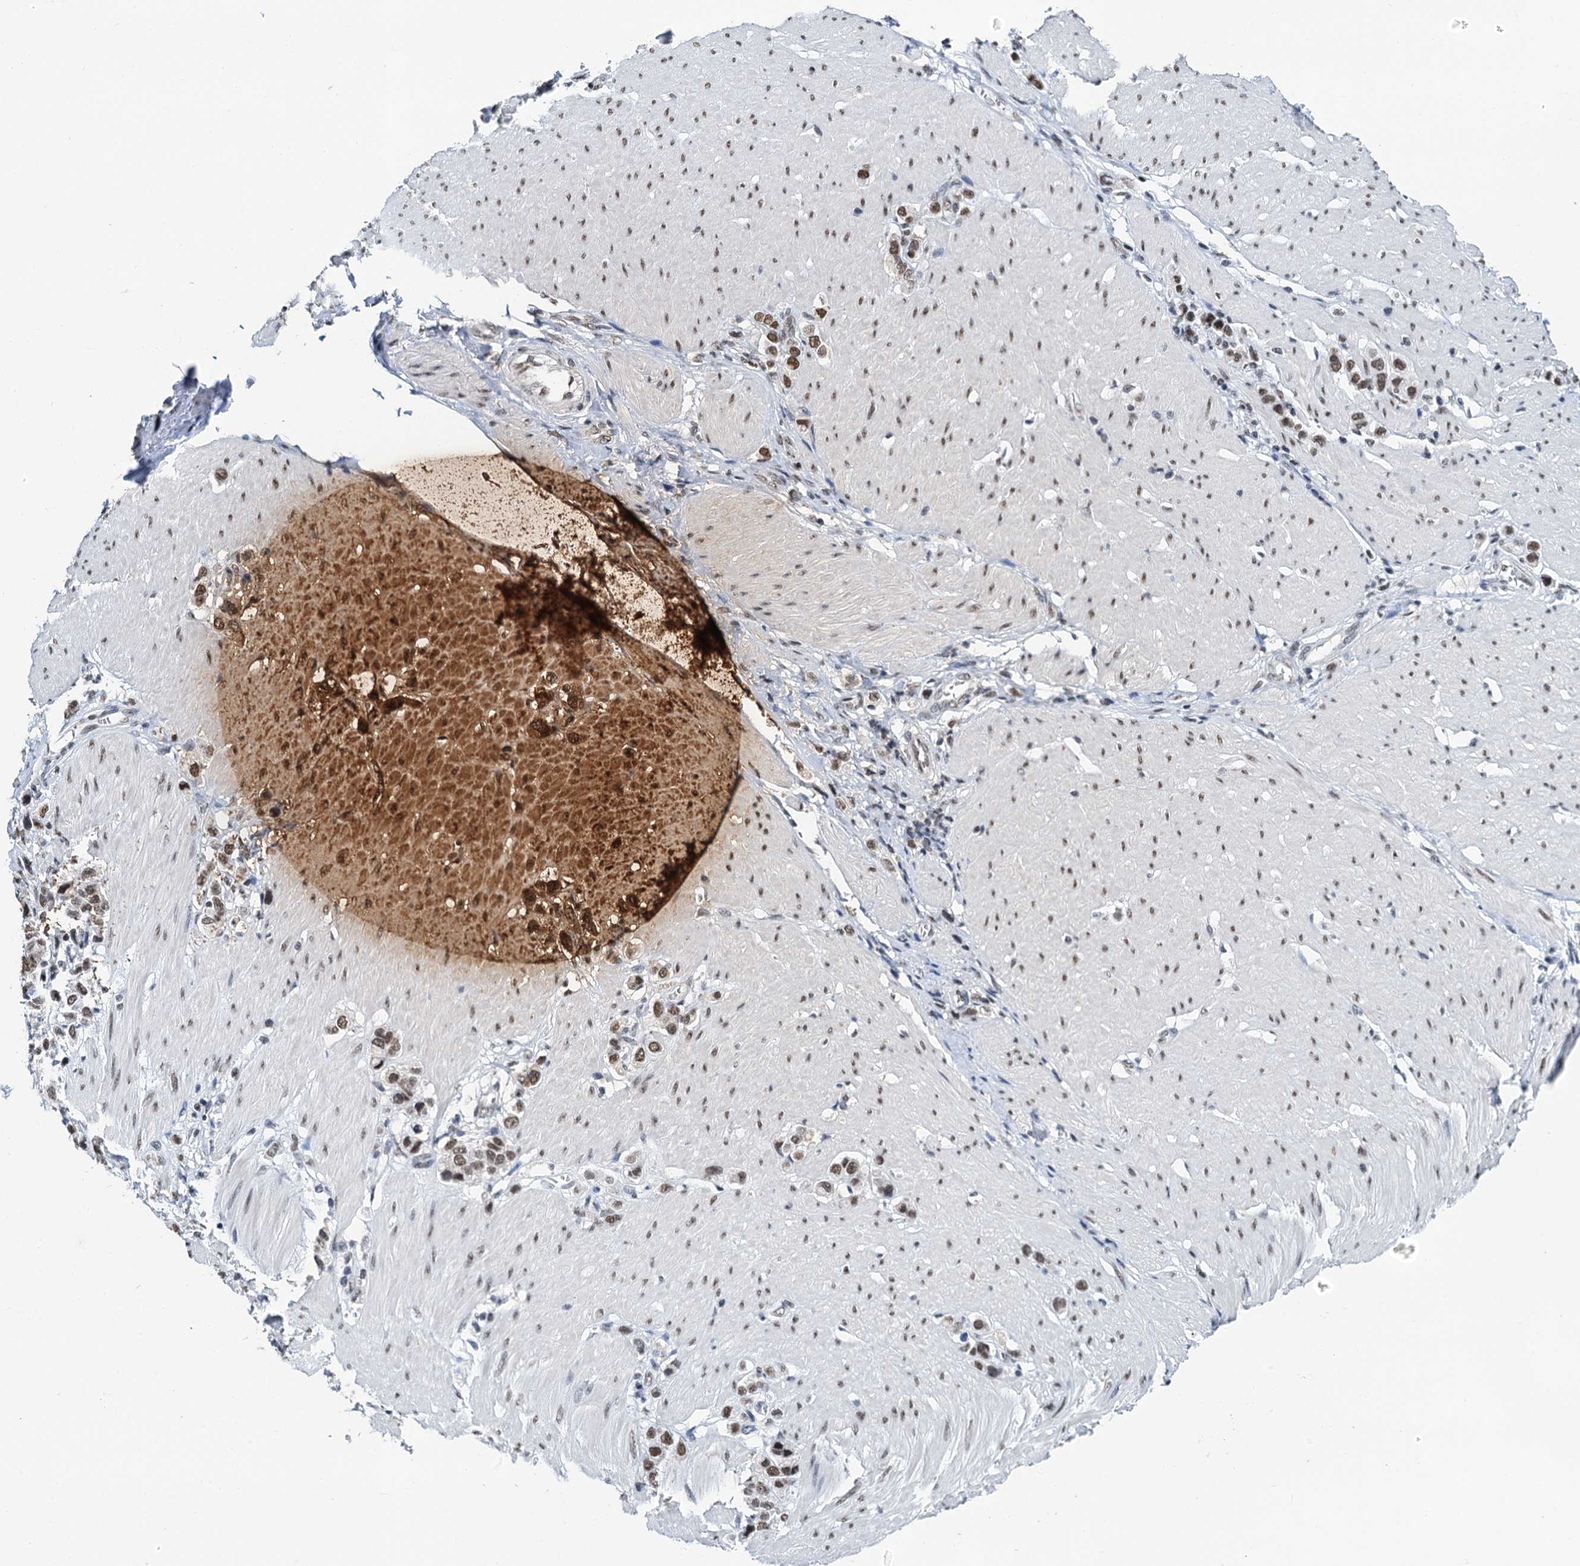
{"staining": {"intensity": "moderate", "quantity": ">75%", "location": "nuclear"}, "tissue": "stomach cancer", "cell_type": "Tumor cells", "image_type": "cancer", "snomed": [{"axis": "morphology", "description": "Normal tissue, NOS"}, {"axis": "morphology", "description": "Adenocarcinoma, NOS"}, {"axis": "topography", "description": "Stomach, upper"}, {"axis": "topography", "description": "Stomach"}], "caption": "Protein staining of adenocarcinoma (stomach) tissue demonstrates moderate nuclear positivity in approximately >75% of tumor cells. Immunohistochemistry stains the protein in brown and the nuclei are stained blue.", "gene": "SLTM", "patient": {"sex": "female", "age": 65}}